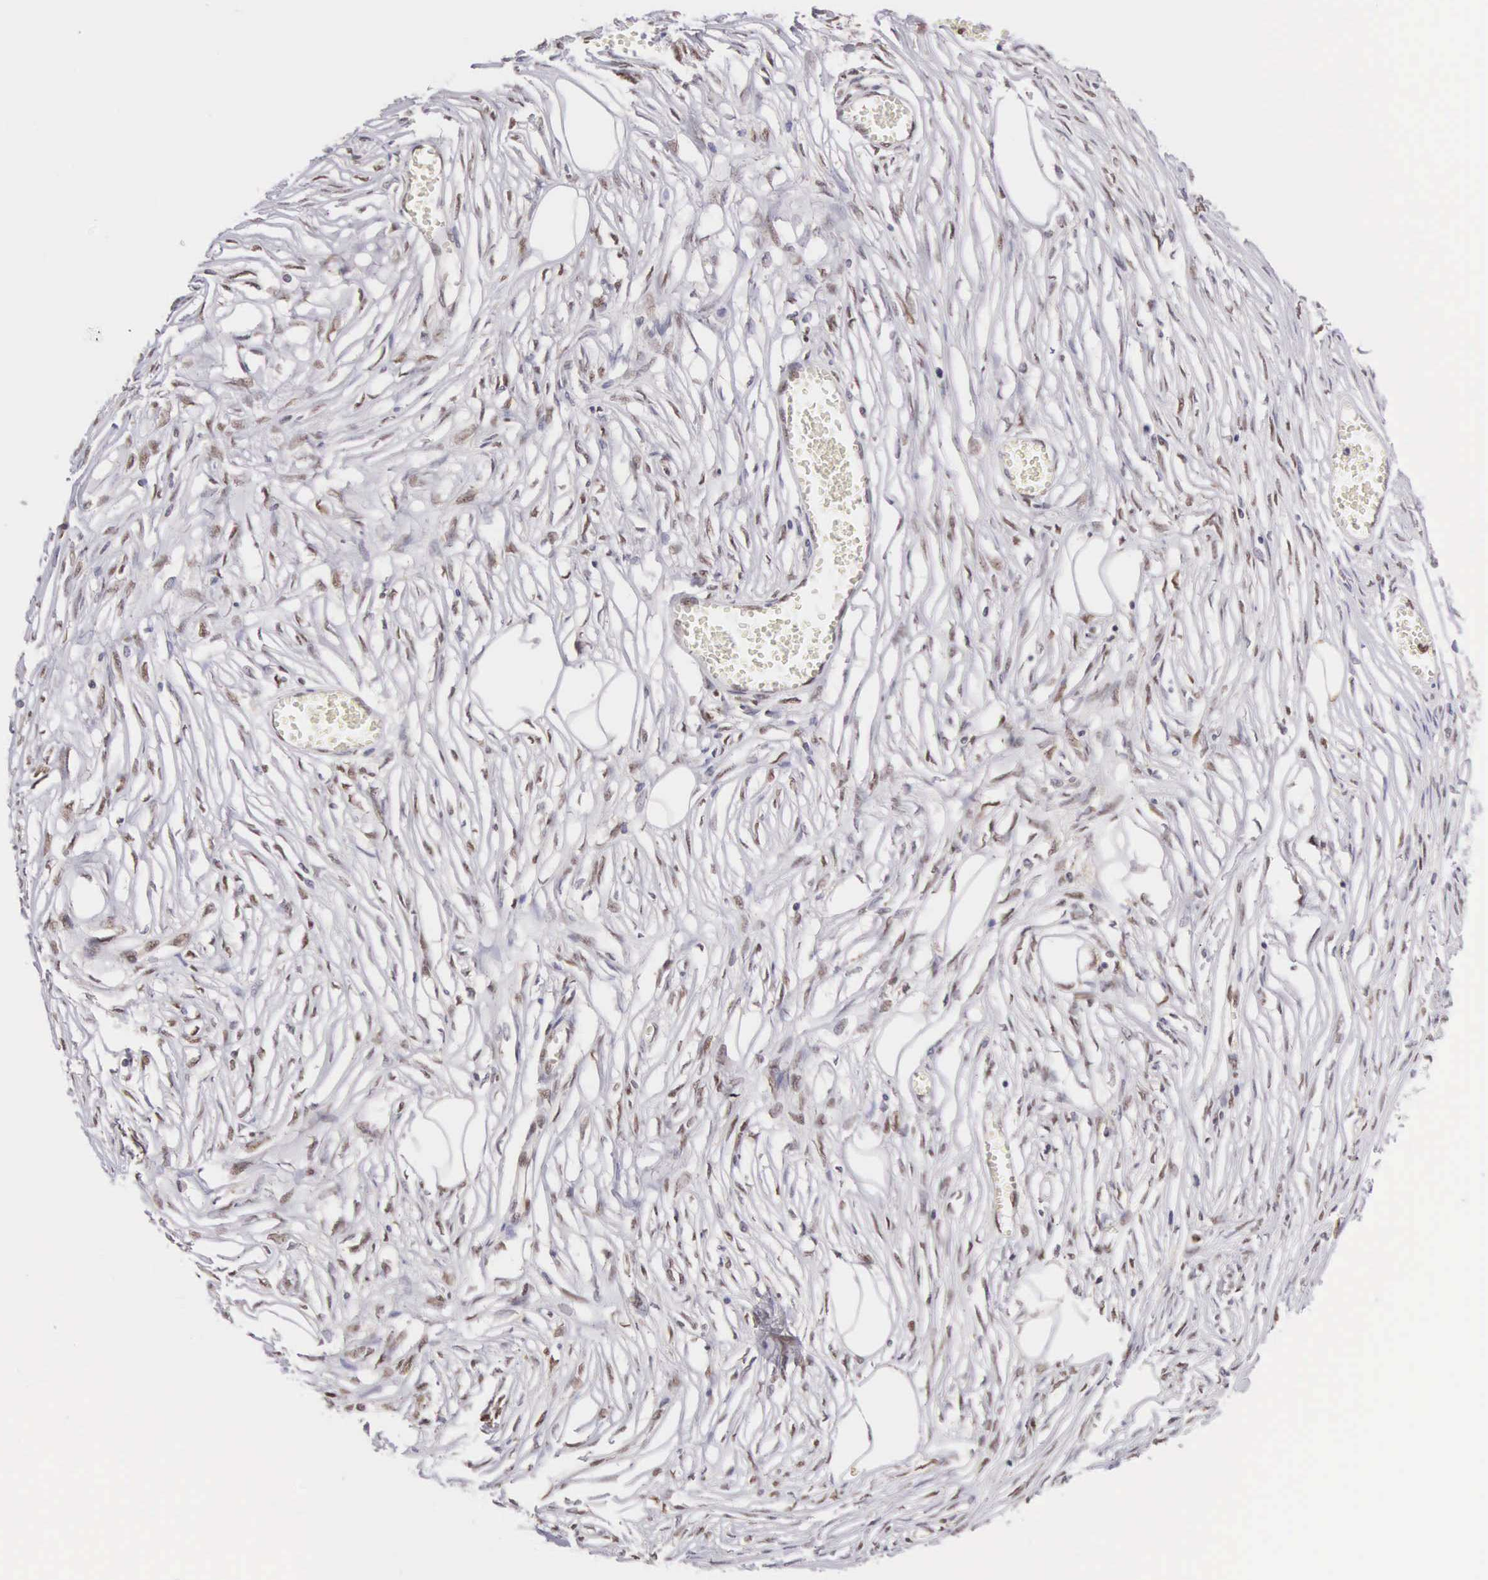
{"staining": {"intensity": "negative", "quantity": "none", "location": "none"}, "tissue": "adipose tissue", "cell_type": "Adipocytes", "image_type": "normal", "snomed": [{"axis": "morphology", "description": "Normal tissue, NOS"}, {"axis": "morphology", "description": "Sarcoma, NOS"}, {"axis": "topography", "description": "Skin"}, {"axis": "topography", "description": "Soft tissue"}], "caption": "Micrograph shows no significant protein positivity in adipocytes of unremarkable adipose tissue.", "gene": "GRK3", "patient": {"sex": "female", "age": 51}}